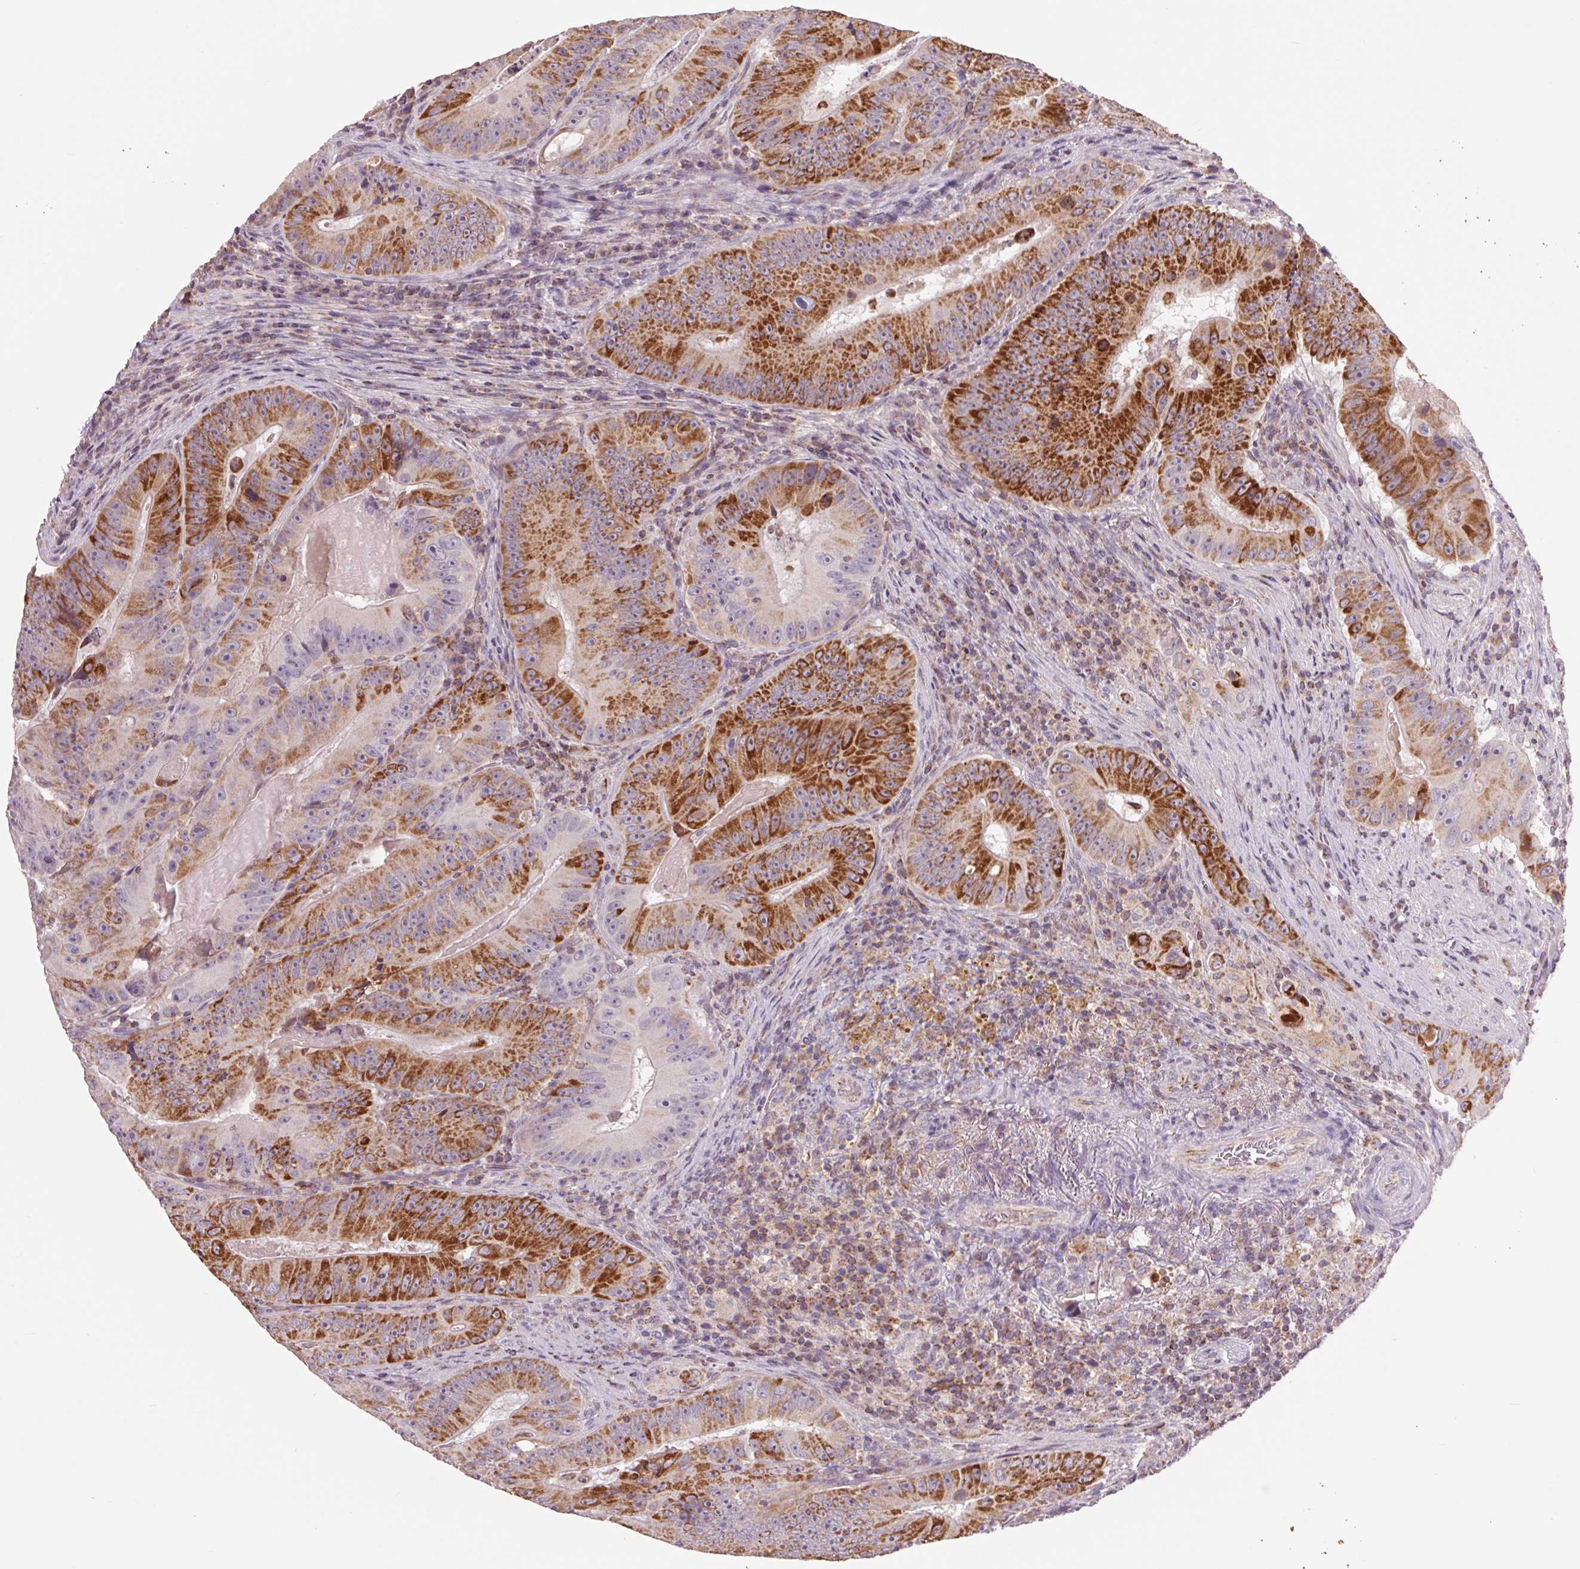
{"staining": {"intensity": "strong", "quantity": "25%-75%", "location": "cytoplasmic/membranous"}, "tissue": "colorectal cancer", "cell_type": "Tumor cells", "image_type": "cancer", "snomed": [{"axis": "morphology", "description": "Adenocarcinoma, NOS"}, {"axis": "topography", "description": "Colon"}], "caption": "Approximately 25%-75% of tumor cells in adenocarcinoma (colorectal) show strong cytoplasmic/membranous protein staining as visualized by brown immunohistochemical staining.", "gene": "COX6A1", "patient": {"sex": "female", "age": 86}}